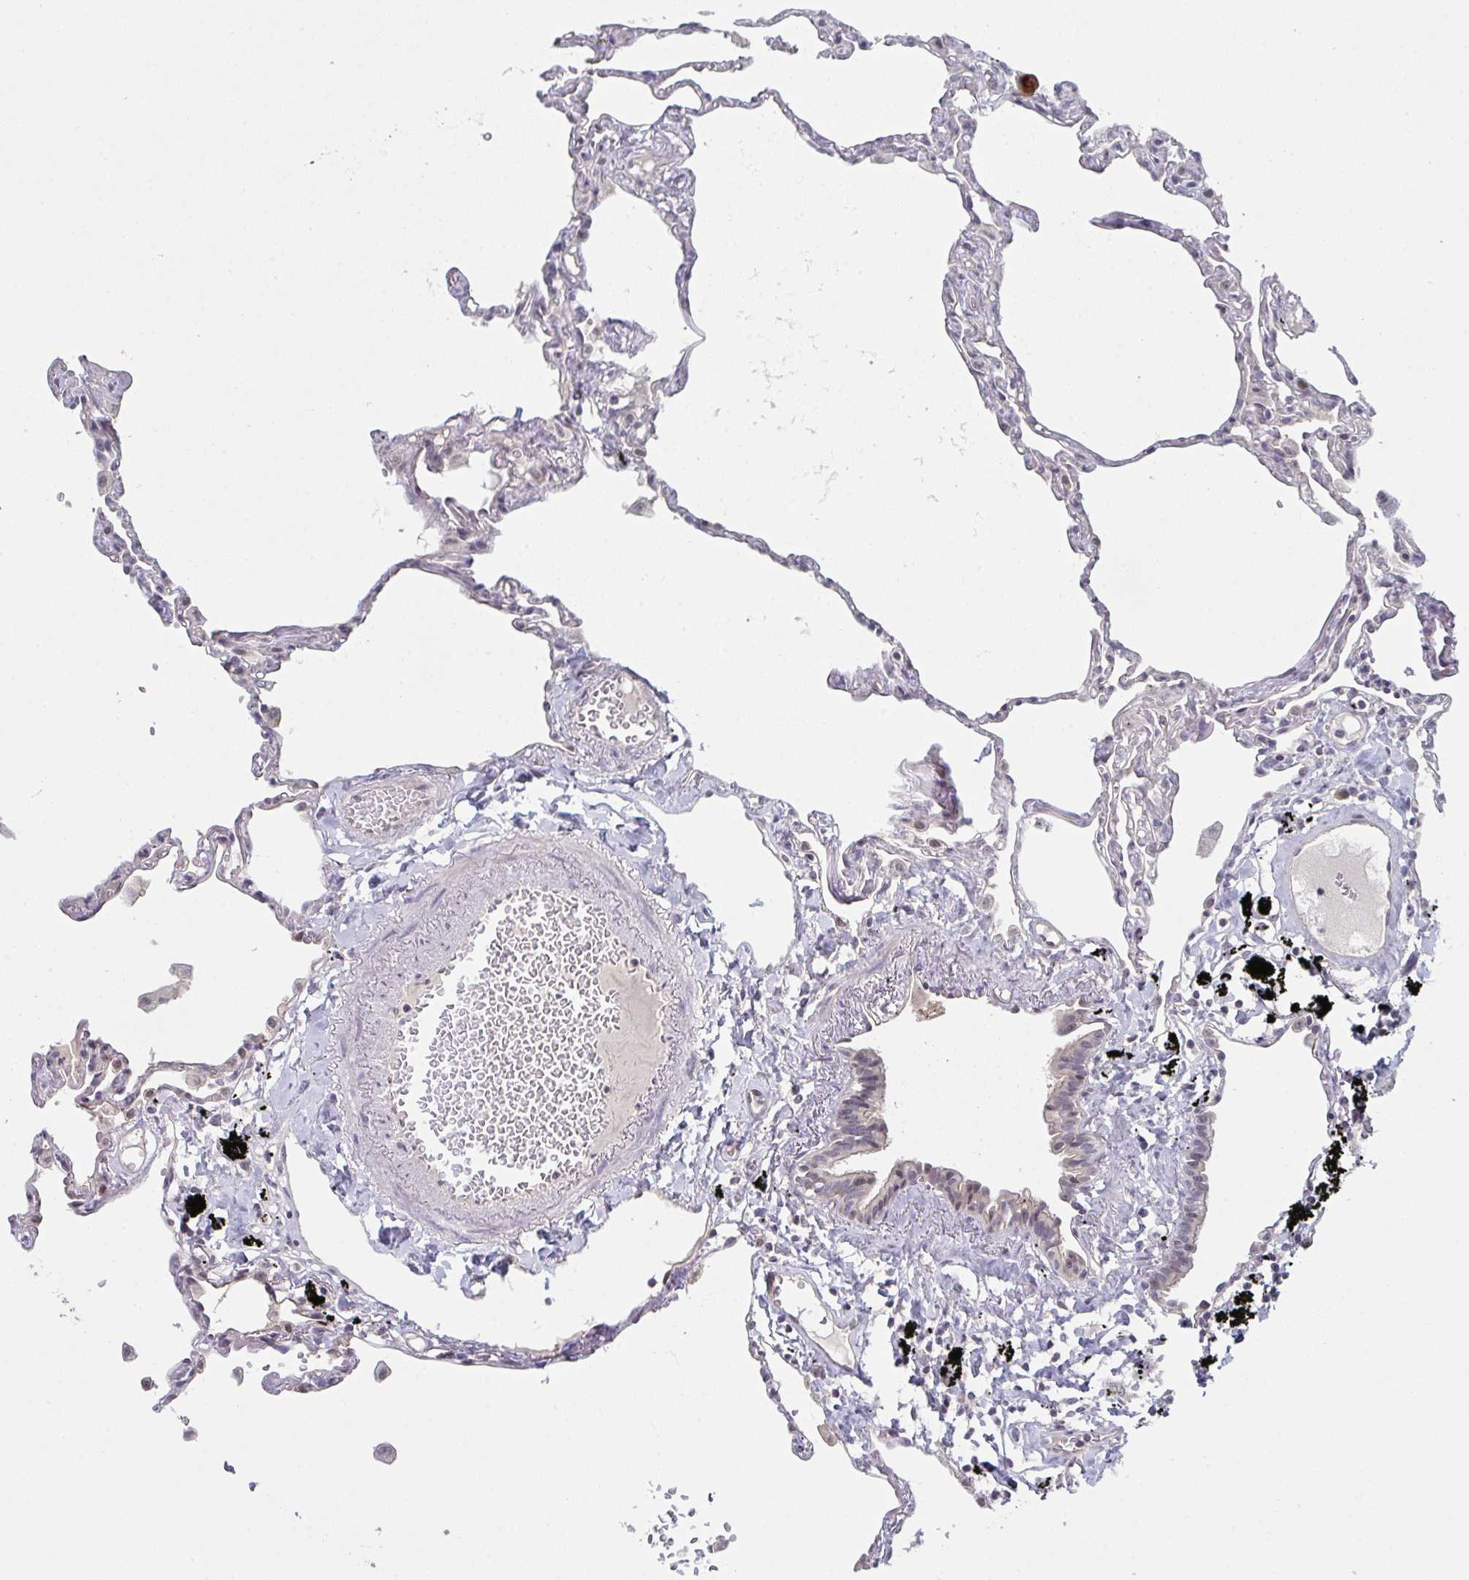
{"staining": {"intensity": "negative", "quantity": "none", "location": "none"}, "tissue": "lung", "cell_type": "Alveolar cells", "image_type": "normal", "snomed": [{"axis": "morphology", "description": "Normal tissue, NOS"}, {"axis": "topography", "description": "Lung"}], "caption": "Alveolar cells show no significant staining in normal lung. (Stains: DAB (3,3'-diaminobenzidine) immunohistochemistry (IHC) with hematoxylin counter stain, Microscopy: brightfield microscopy at high magnification).", "gene": "ZNF214", "patient": {"sex": "female", "age": 67}}